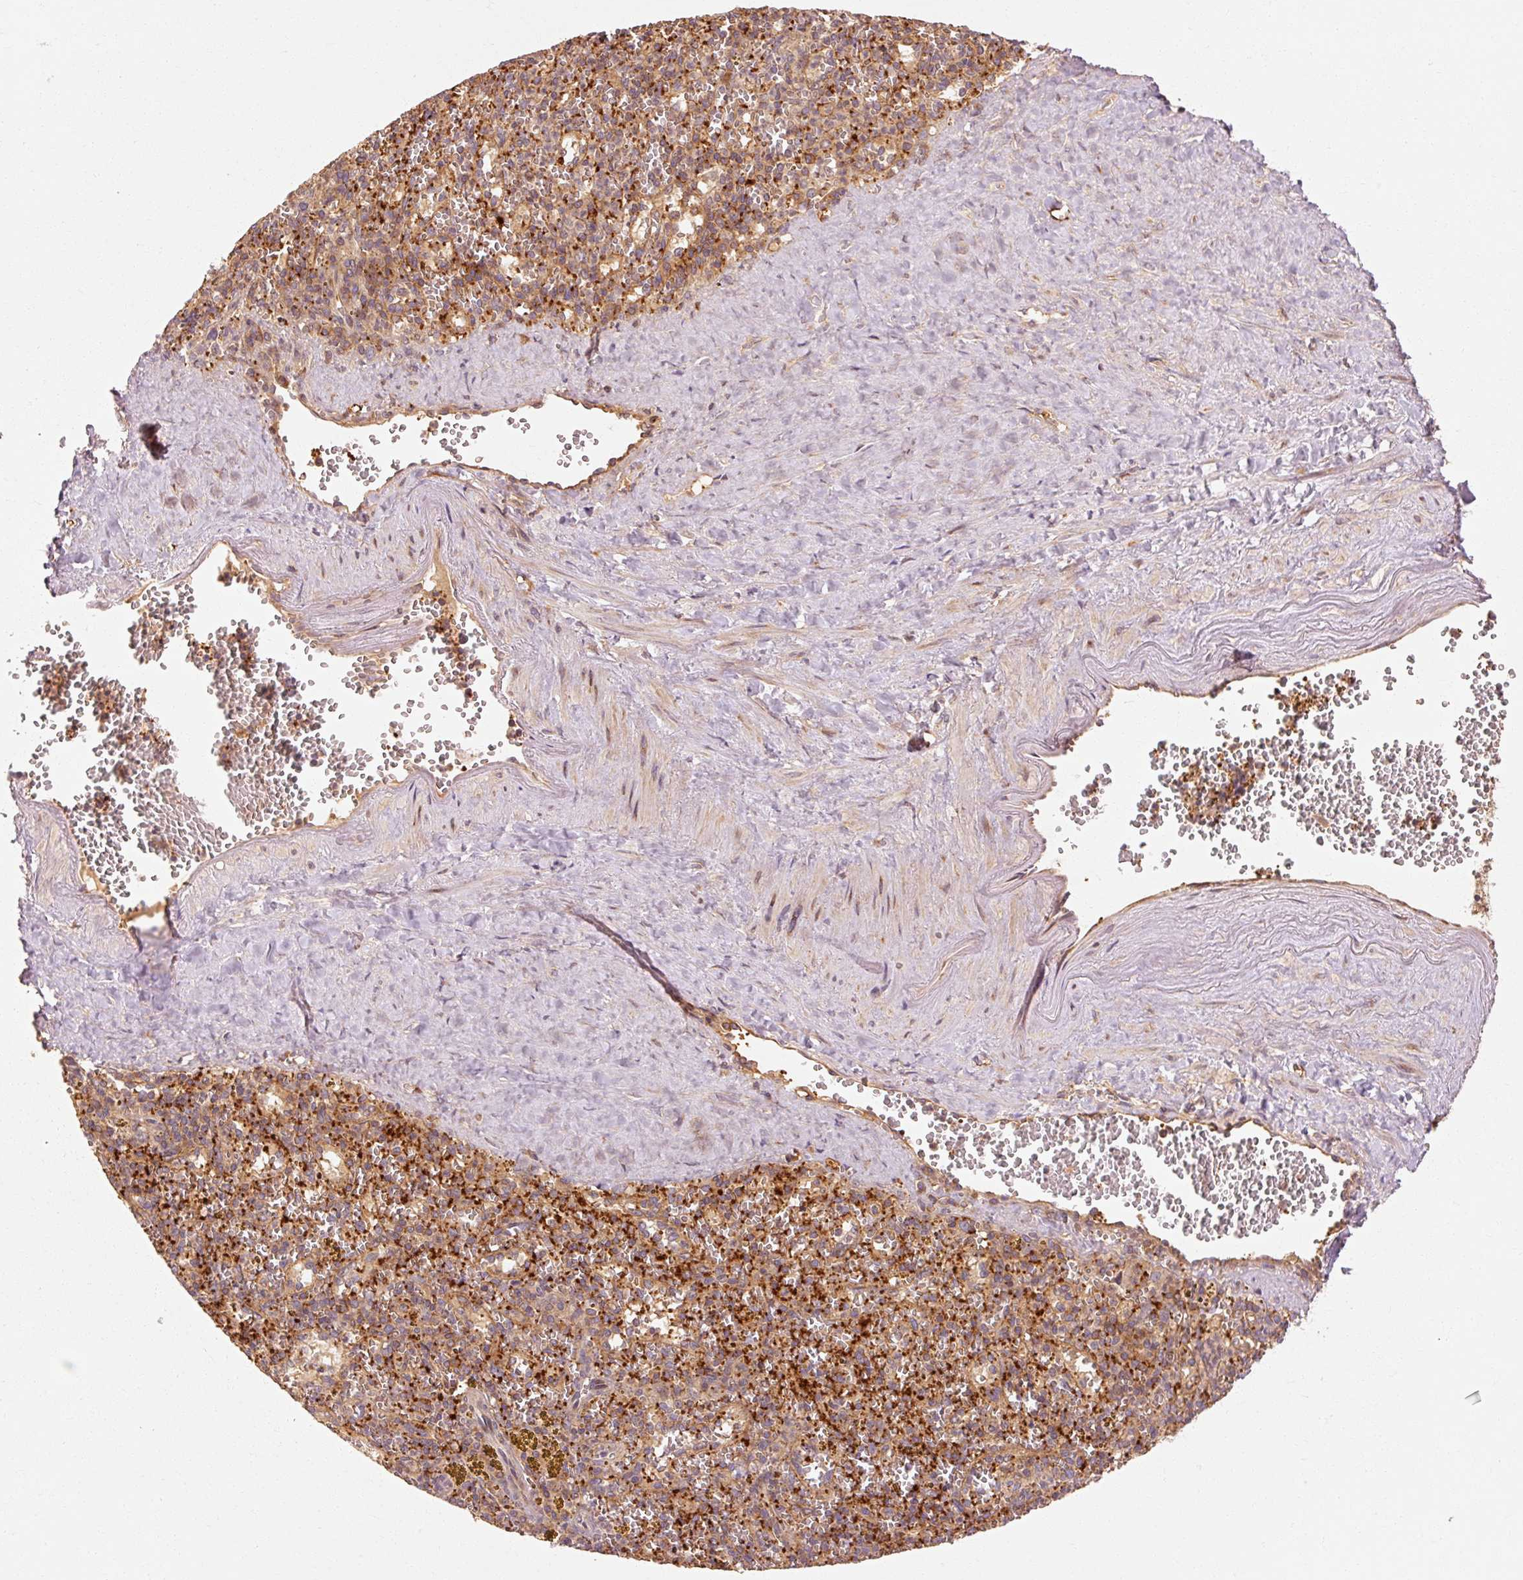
{"staining": {"intensity": "moderate", "quantity": "<25%", "location": "cytoplasmic/membranous"}, "tissue": "spleen", "cell_type": "Cells in red pulp", "image_type": "normal", "snomed": [{"axis": "morphology", "description": "Normal tissue, NOS"}, {"axis": "topography", "description": "Spleen"}], "caption": "Immunohistochemistry (IHC) photomicrograph of normal spleen stained for a protein (brown), which demonstrates low levels of moderate cytoplasmic/membranous positivity in approximately <25% of cells in red pulp.", "gene": "CTNNA1", "patient": {"sex": "male", "age": 57}}